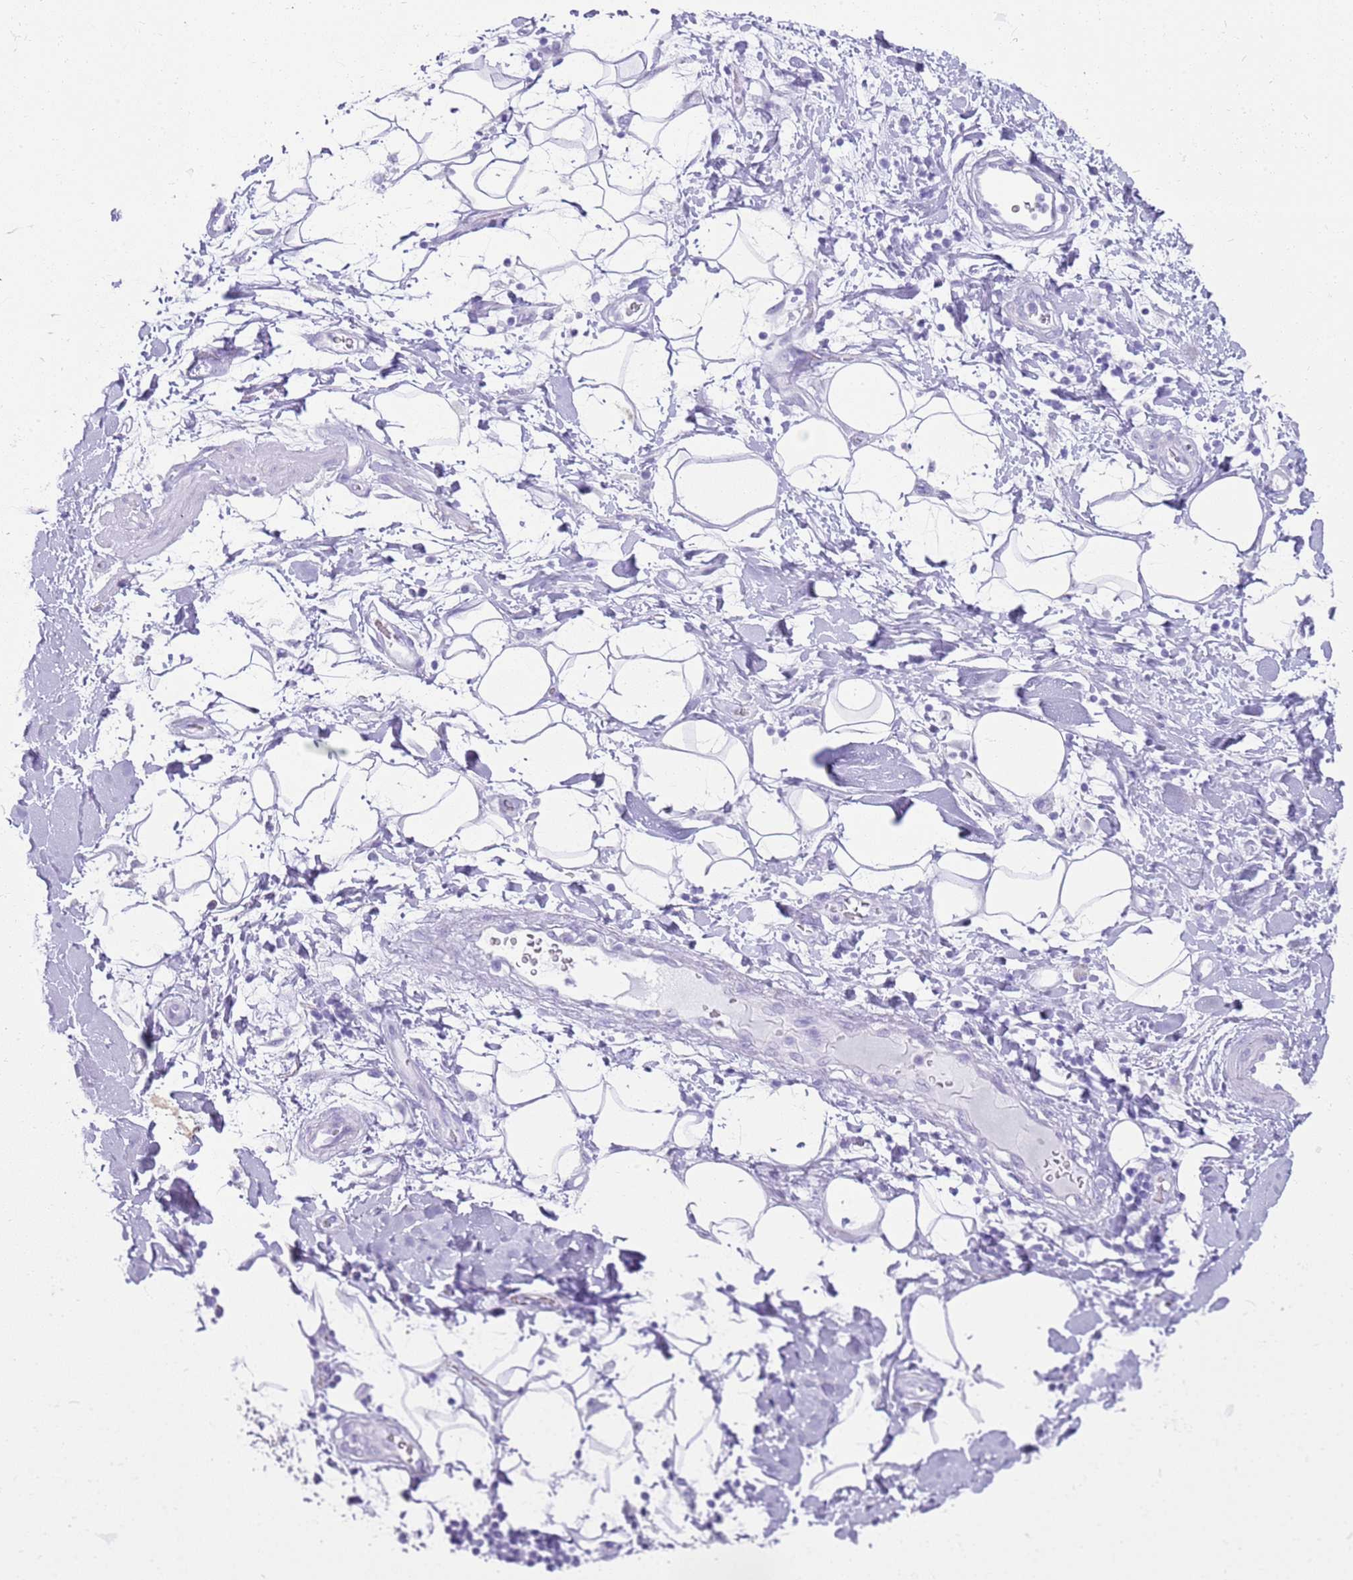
{"staining": {"intensity": "negative", "quantity": "none", "location": "none"}, "tissue": "adipose tissue", "cell_type": "Adipocytes", "image_type": "normal", "snomed": [{"axis": "morphology", "description": "Normal tissue, NOS"}, {"axis": "morphology", "description": "Adenocarcinoma, NOS"}, {"axis": "topography", "description": "Pancreas"}, {"axis": "topography", "description": "Peripheral nerve tissue"}], "caption": "Adipocytes show no significant protein expression in unremarkable adipose tissue.", "gene": "ENSG00000271254", "patient": {"sex": "male", "age": 59}}